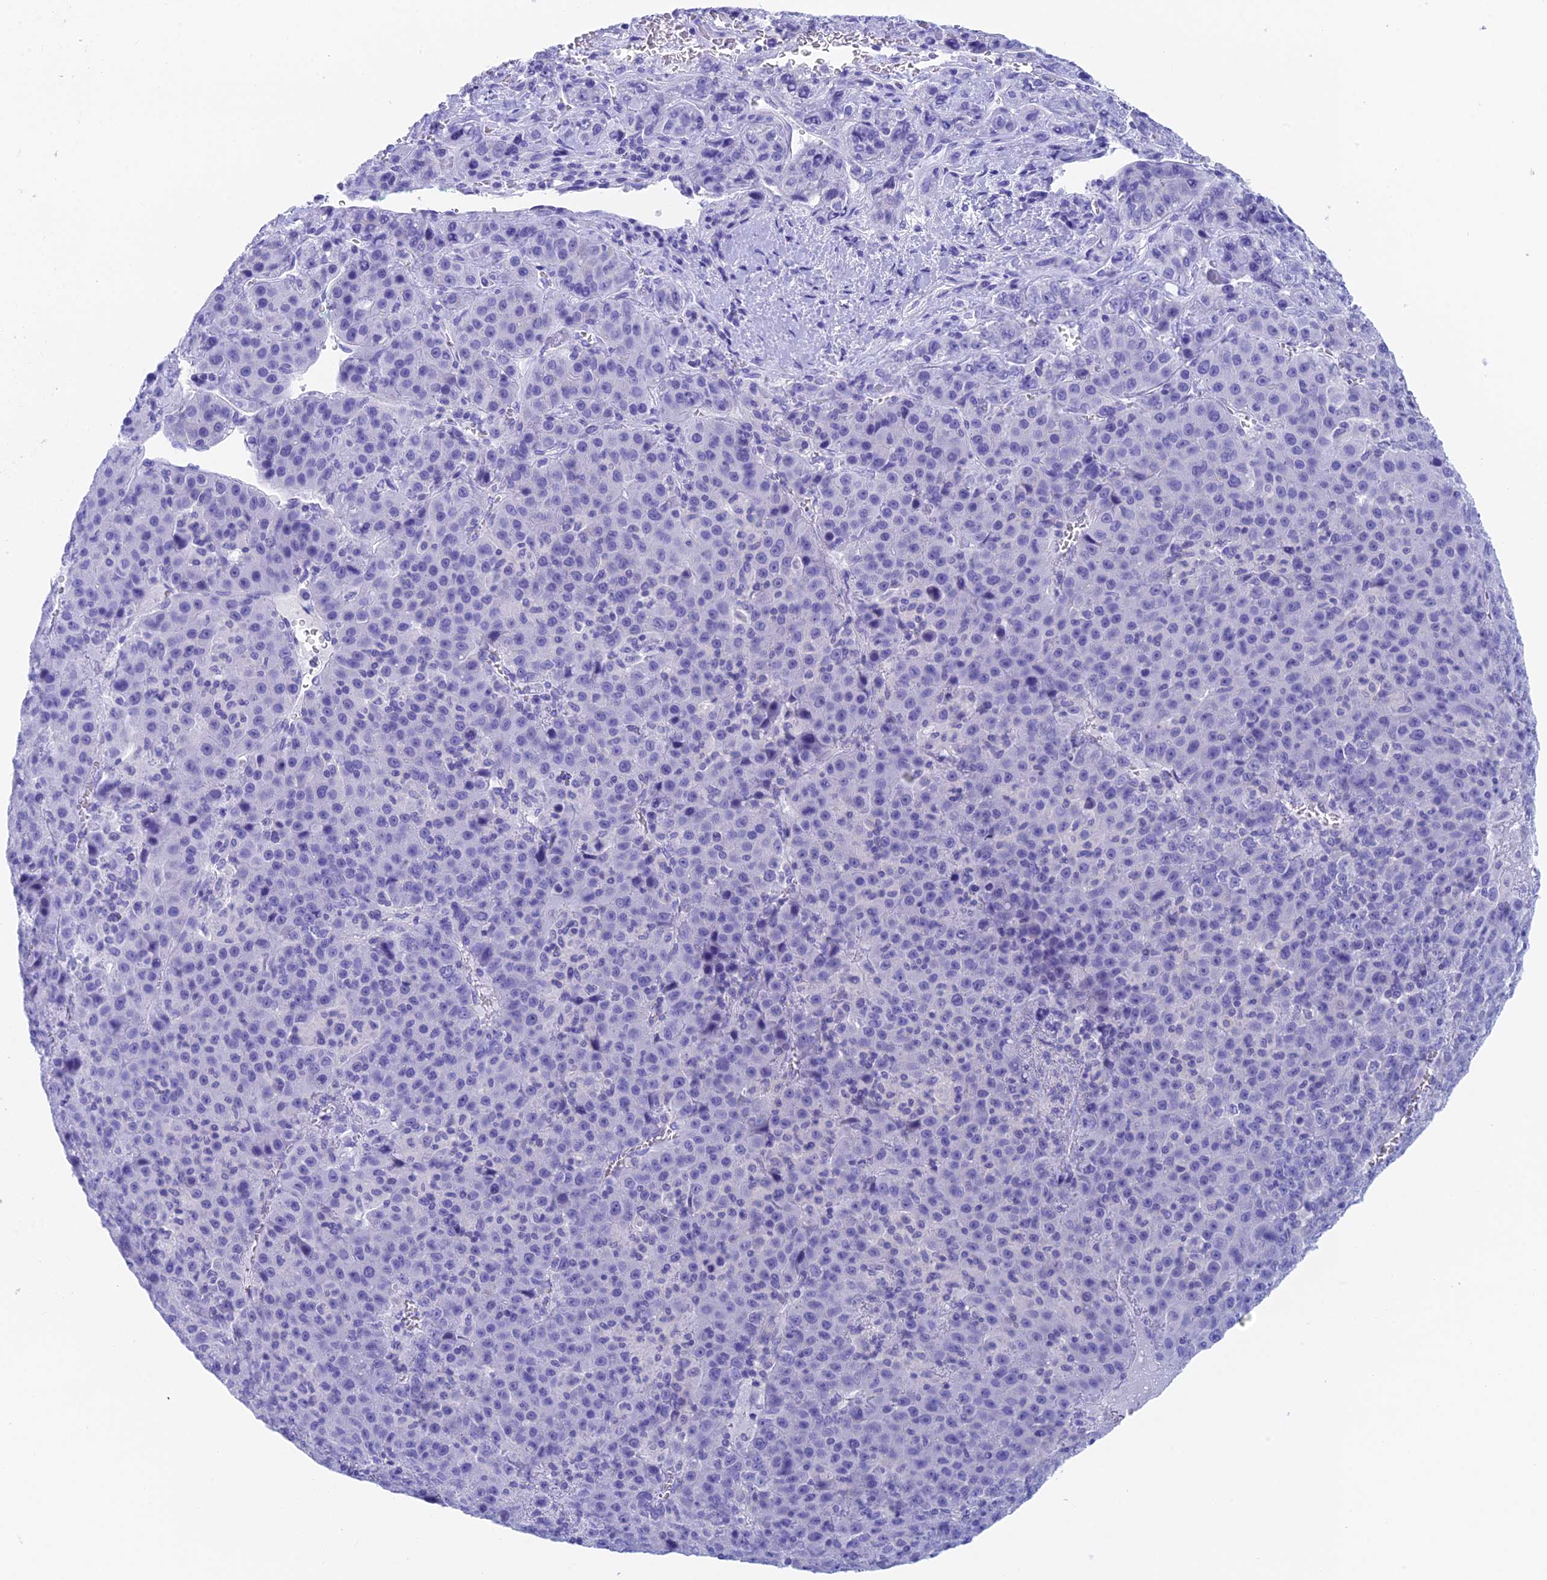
{"staining": {"intensity": "negative", "quantity": "none", "location": "none"}, "tissue": "liver cancer", "cell_type": "Tumor cells", "image_type": "cancer", "snomed": [{"axis": "morphology", "description": "Carcinoma, Hepatocellular, NOS"}, {"axis": "topography", "description": "Liver"}], "caption": "This is an immunohistochemistry photomicrograph of hepatocellular carcinoma (liver). There is no expression in tumor cells.", "gene": "ADAMTS13", "patient": {"sex": "female", "age": 53}}